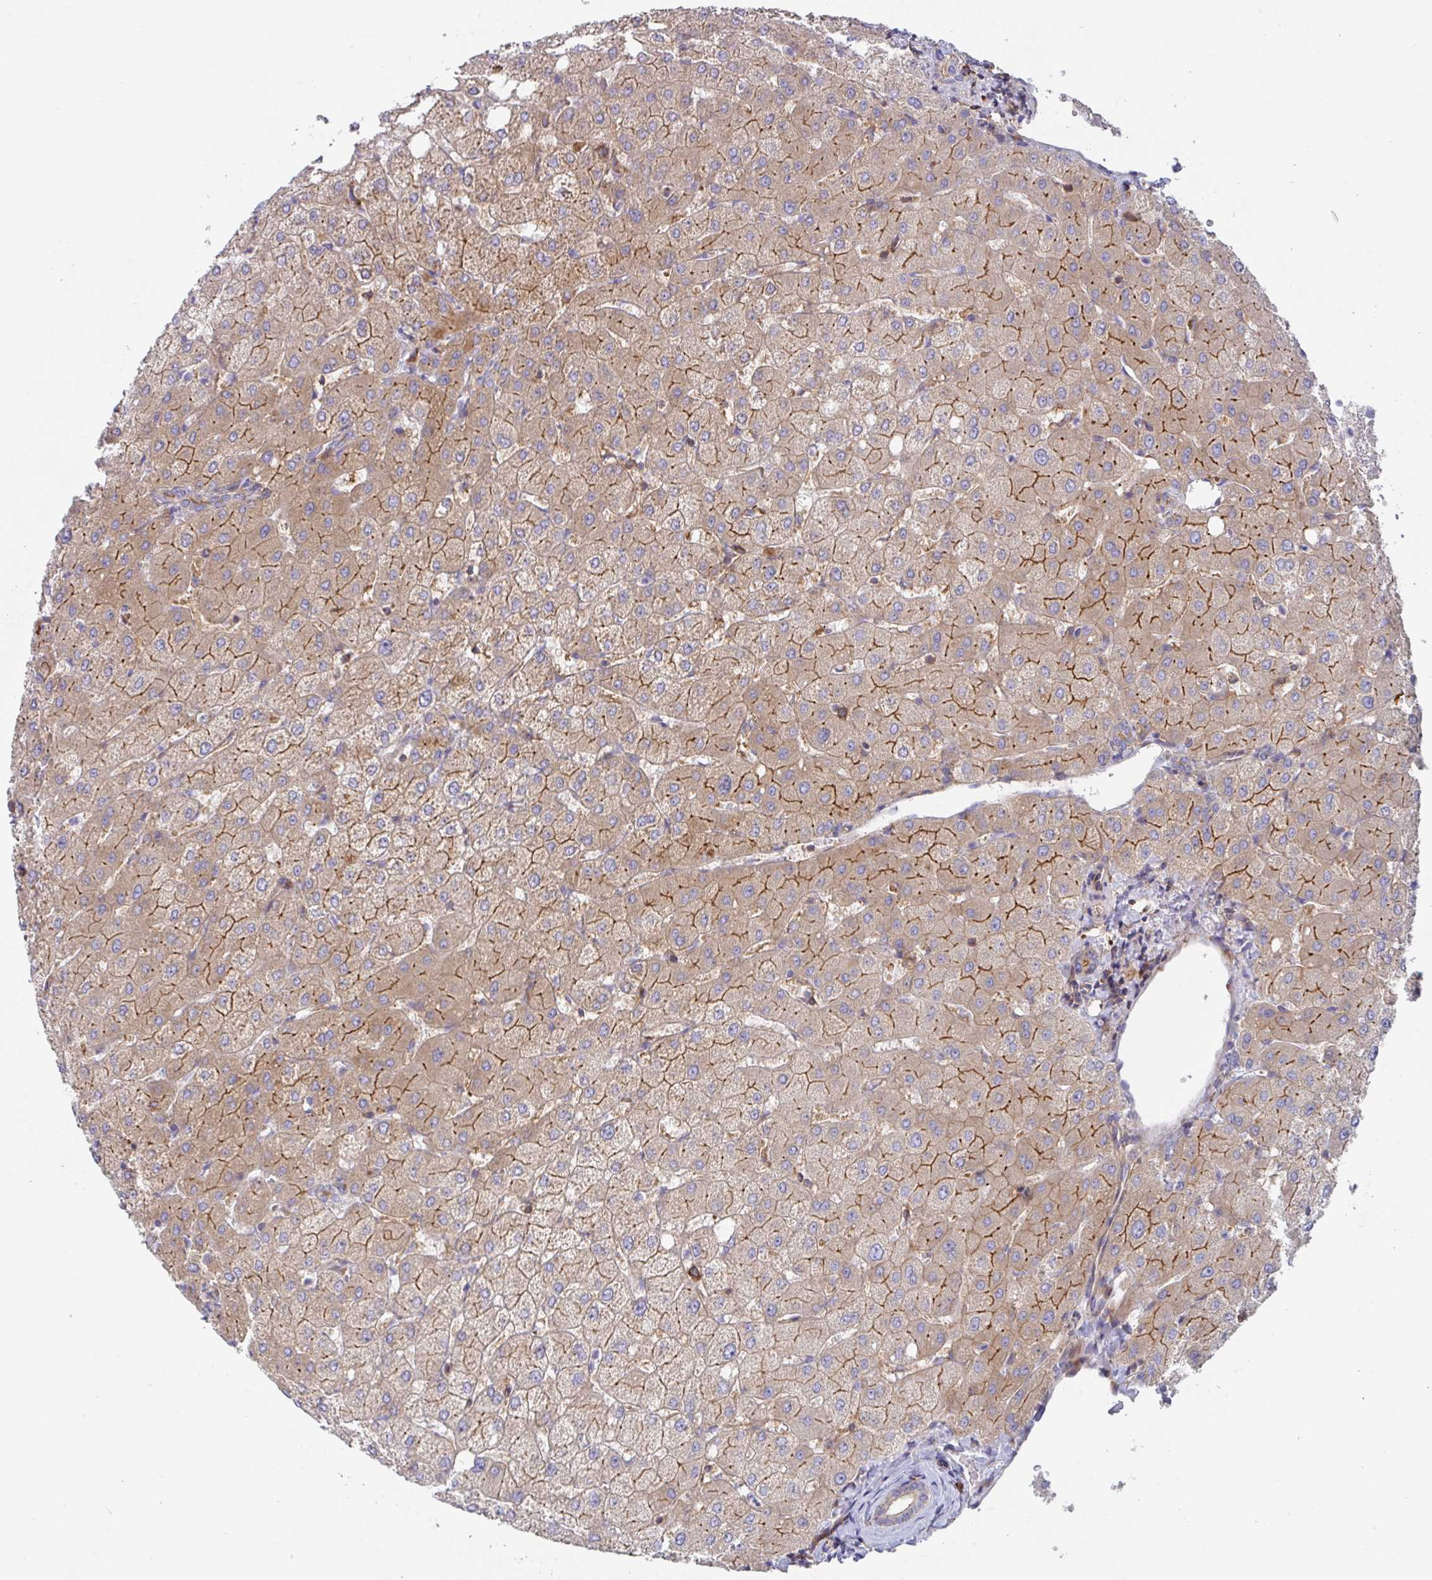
{"staining": {"intensity": "moderate", "quantity": "<25%", "location": "cytoplasmic/membranous"}, "tissue": "liver", "cell_type": "Cholangiocytes", "image_type": "normal", "snomed": [{"axis": "morphology", "description": "Normal tissue, NOS"}, {"axis": "topography", "description": "Liver"}], "caption": "Protein analysis of unremarkable liver exhibits moderate cytoplasmic/membranous staining in about <25% of cholangiocytes. (DAB = brown stain, brightfield microscopy at high magnification).", "gene": "YARS2", "patient": {"sex": "female", "age": 54}}